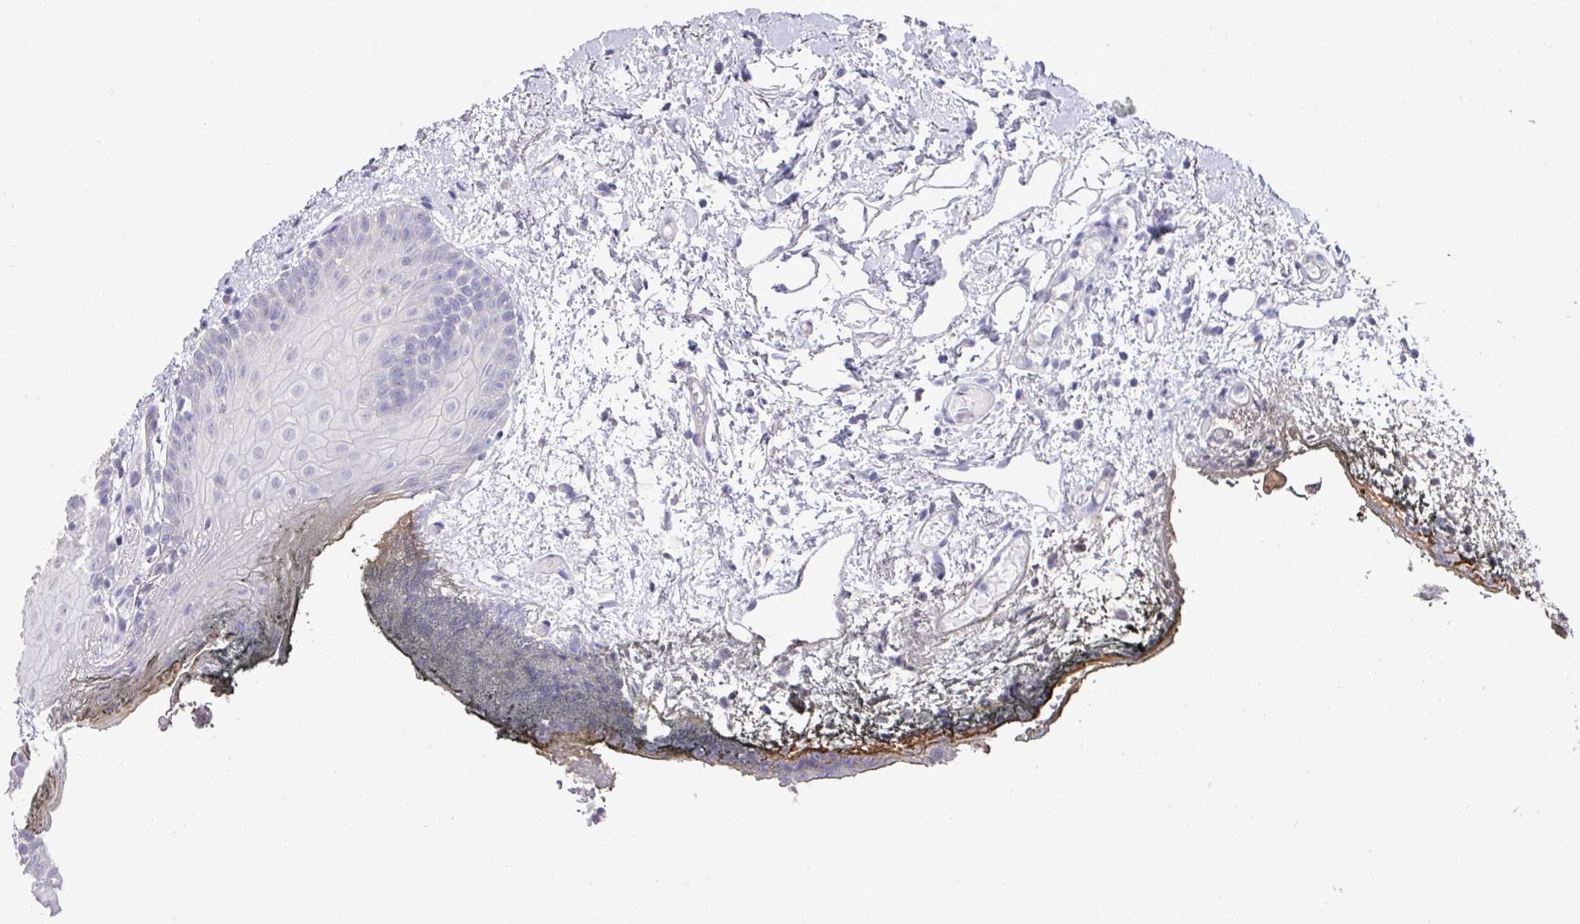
{"staining": {"intensity": "negative", "quantity": "none", "location": "none"}, "tissue": "oral mucosa", "cell_type": "Squamous epithelial cells", "image_type": "normal", "snomed": [{"axis": "morphology", "description": "Normal tissue, NOS"}, {"axis": "morphology", "description": "Squamous cell carcinoma, NOS"}, {"axis": "topography", "description": "Oral tissue"}, {"axis": "topography", "description": "Head-Neck"}], "caption": "Immunohistochemical staining of unremarkable human oral mucosa shows no significant staining in squamous epithelial cells.", "gene": "DAZ1", "patient": {"sex": "female", "age": 81}}